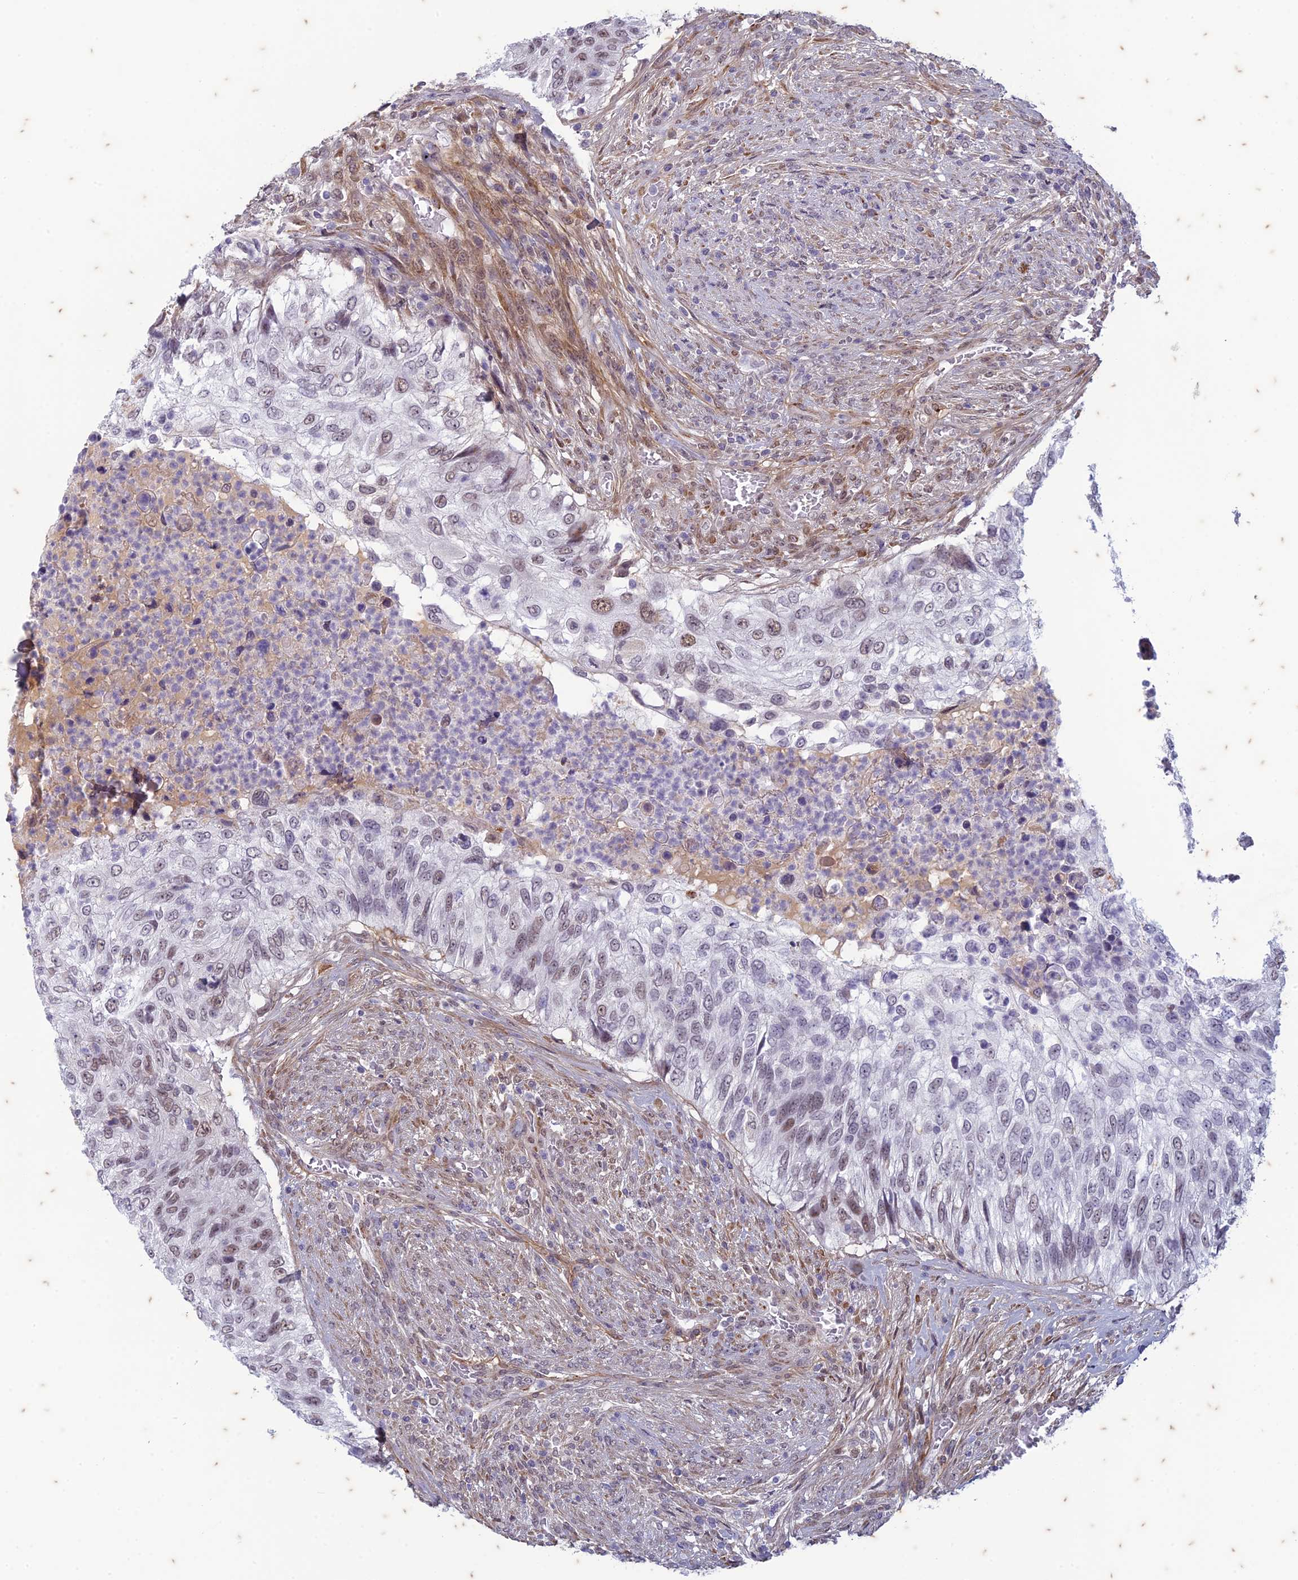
{"staining": {"intensity": "moderate", "quantity": "<25%", "location": "nuclear"}, "tissue": "urothelial cancer", "cell_type": "Tumor cells", "image_type": "cancer", "snomed": [{"axis": "morphology", "description": "Urothelial carcinoma, High grade"}, {"axis": "topography", "description": "Urinary bladder"}], "caption": "Approximately <25% of tumor cells in high-grade urothelial carcinoma display moderate nuclear protein positivity as visualized by brown immunohistochemical staining.", "gene": "PABPN1L", "patient": {"sex": "female", "age": 60}}